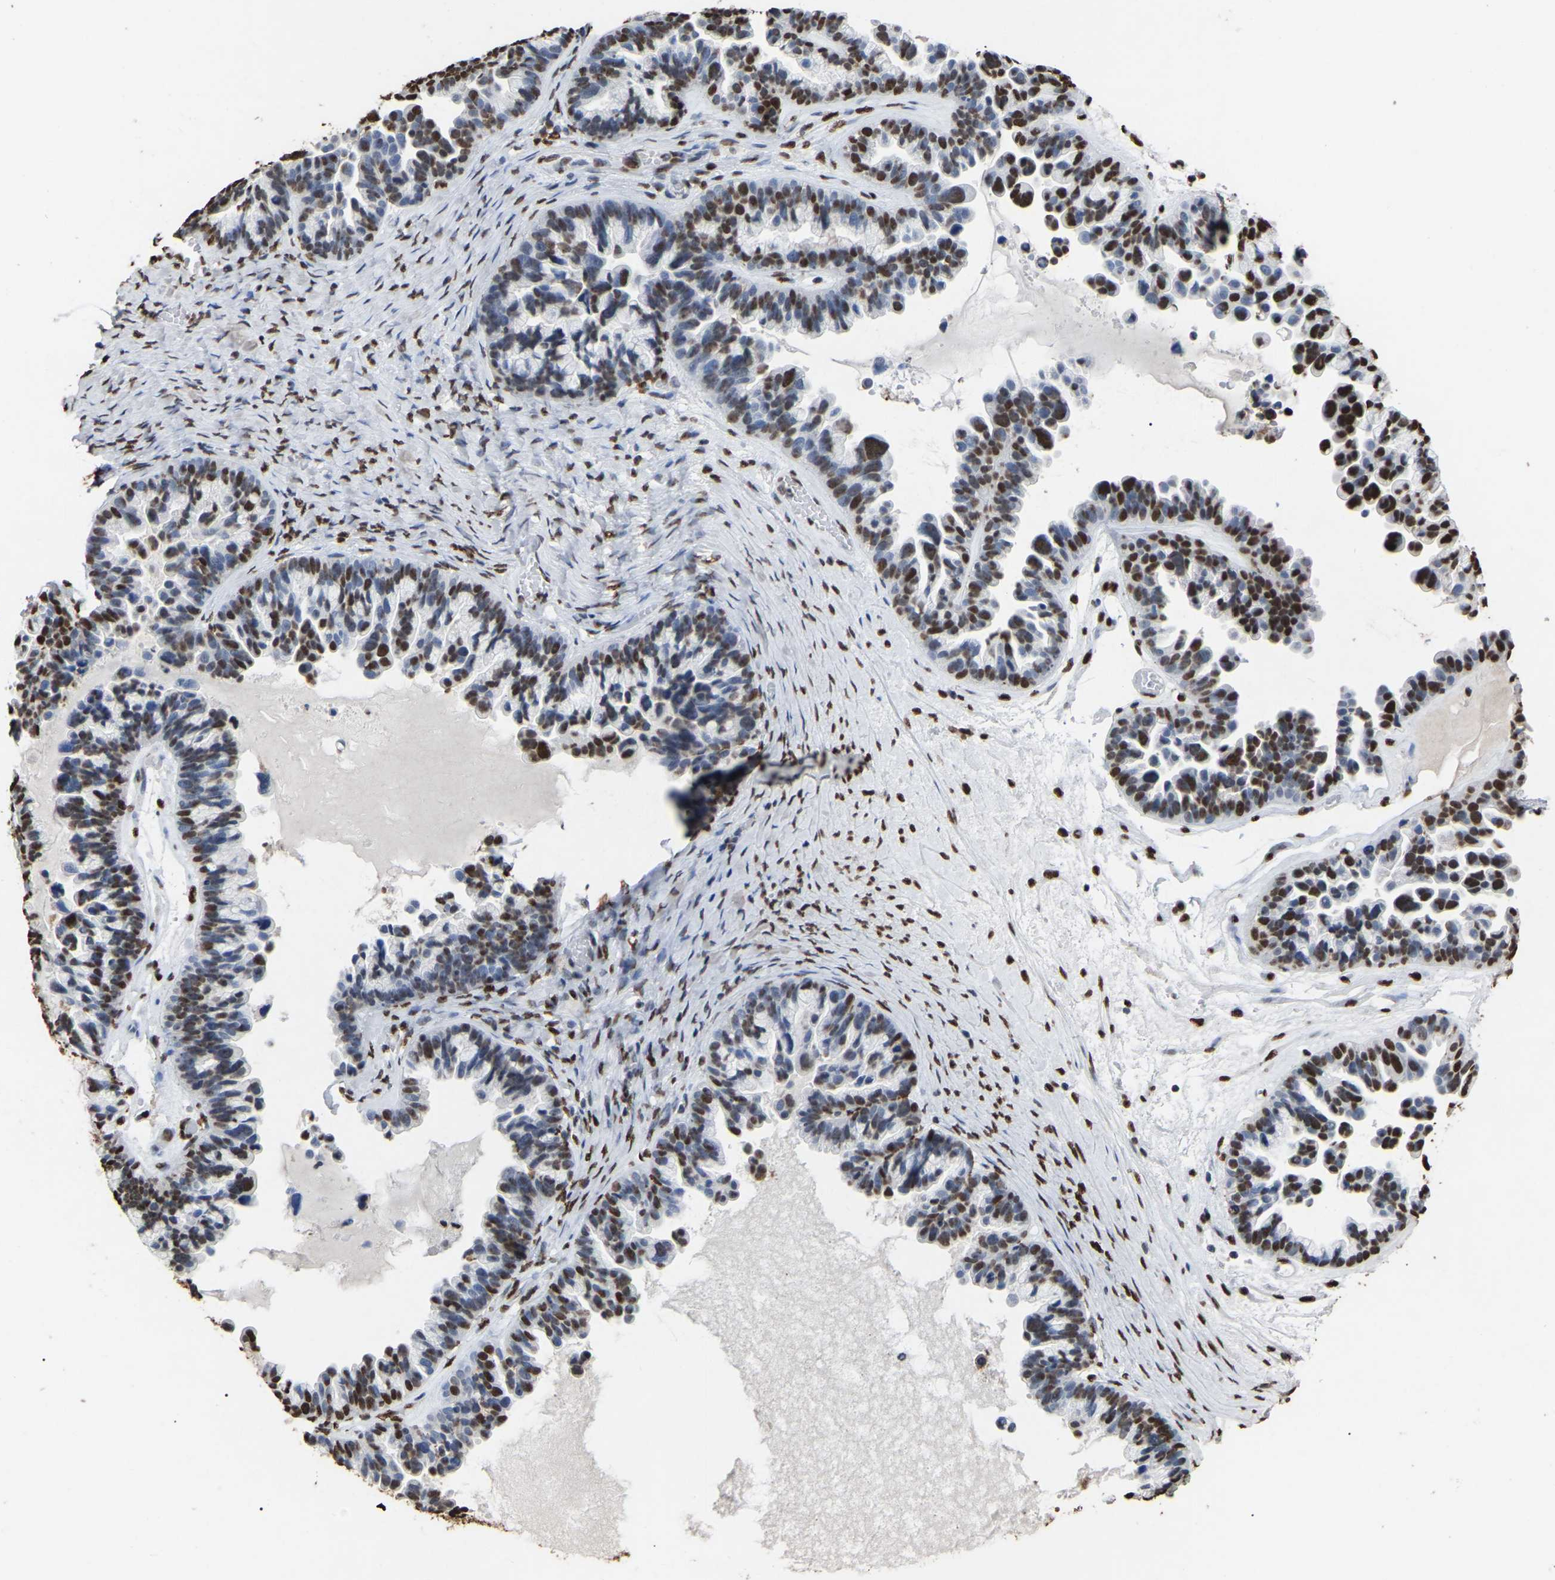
{"staining": {"intensity": "strong", "quantity": ">75%", "location": "nuclear"}, "tissue": "ovarian cancer", "cell_type": "Tumor cells", "image_type": "cancer", "snomed": [{"axis": "morphology", "description": "Cystadenocarcinoma, serous, NOS"}, {"axis": "topography", "description": "Ovary"}], "caption": "Ovarian serous cystadenocarcinoma was stained to show a protein in brown. There is high levels of strong nuclear positivity in about >75% of tumor cells.", "gene": "RBL2", "patient": {"sex": "female", "age": 56}}